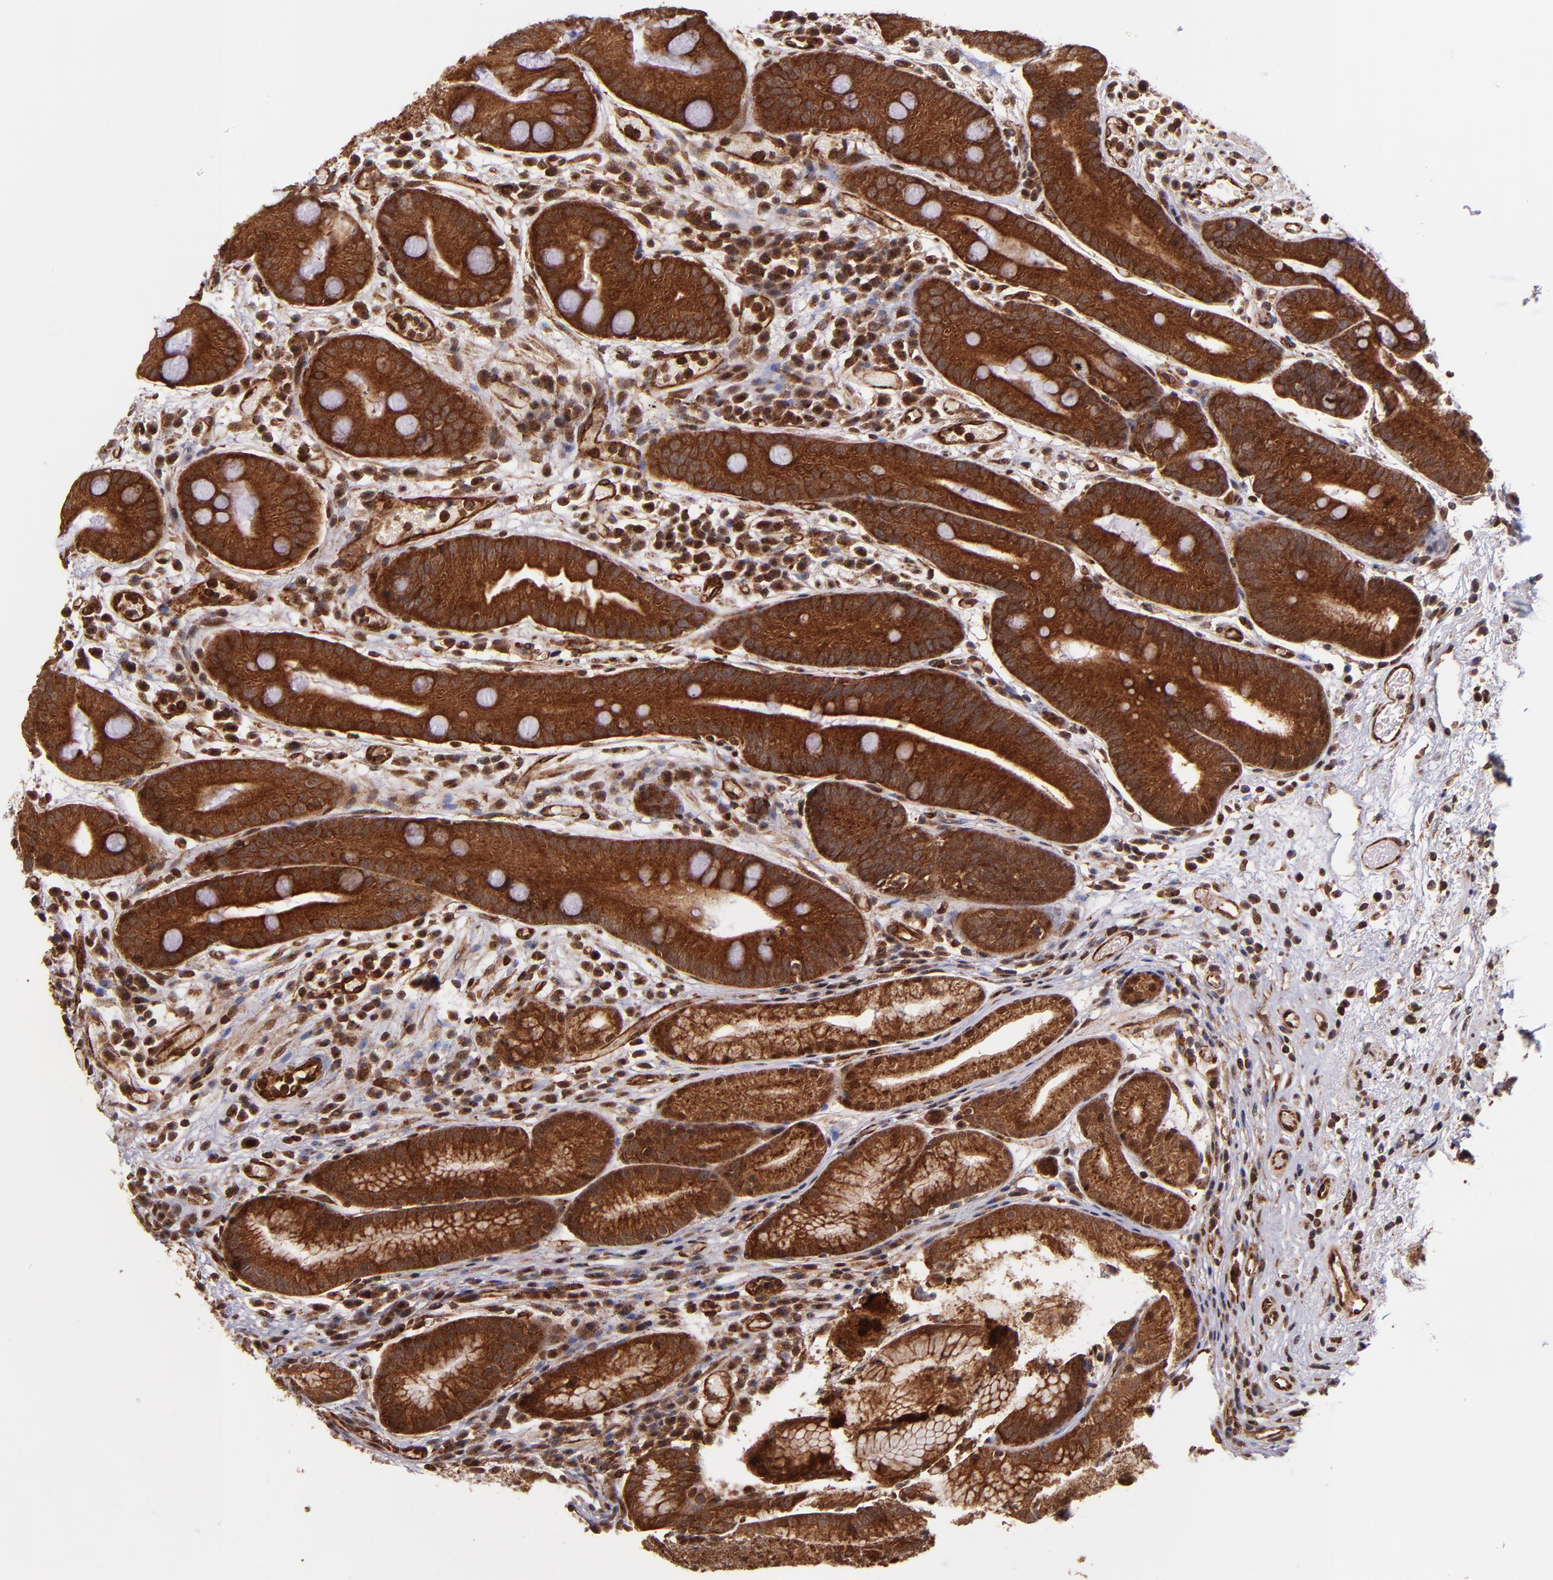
{"staining": {"intensity": "strong", "quantity": ">75%", "location": "cytoplasmic/membranous"}, "tissue": "stomach", "cell_type": "Glandular cells", "image_type": "normal", "snomed": [{"axis": "morphology", "description": "Normal tissue, NOS"}, {"axis": "morphology", "description": "Inflammation, NOS"}, {"axis": "topography", "description": "Stomach, lower"}], "caption": "Immunohistochemical staining of benign stomach reveals high levels of strong cytoplasmic/membranous expression in about >75% of glandular cells. The protein is stained brown, and the nuclei are stained in blue (DAB (3,3'-diaminobenzidine) IHC with brightfield microscopy, high magnification).", "gene": "STX8", "patient": {"sex": "male", "age": 59}}